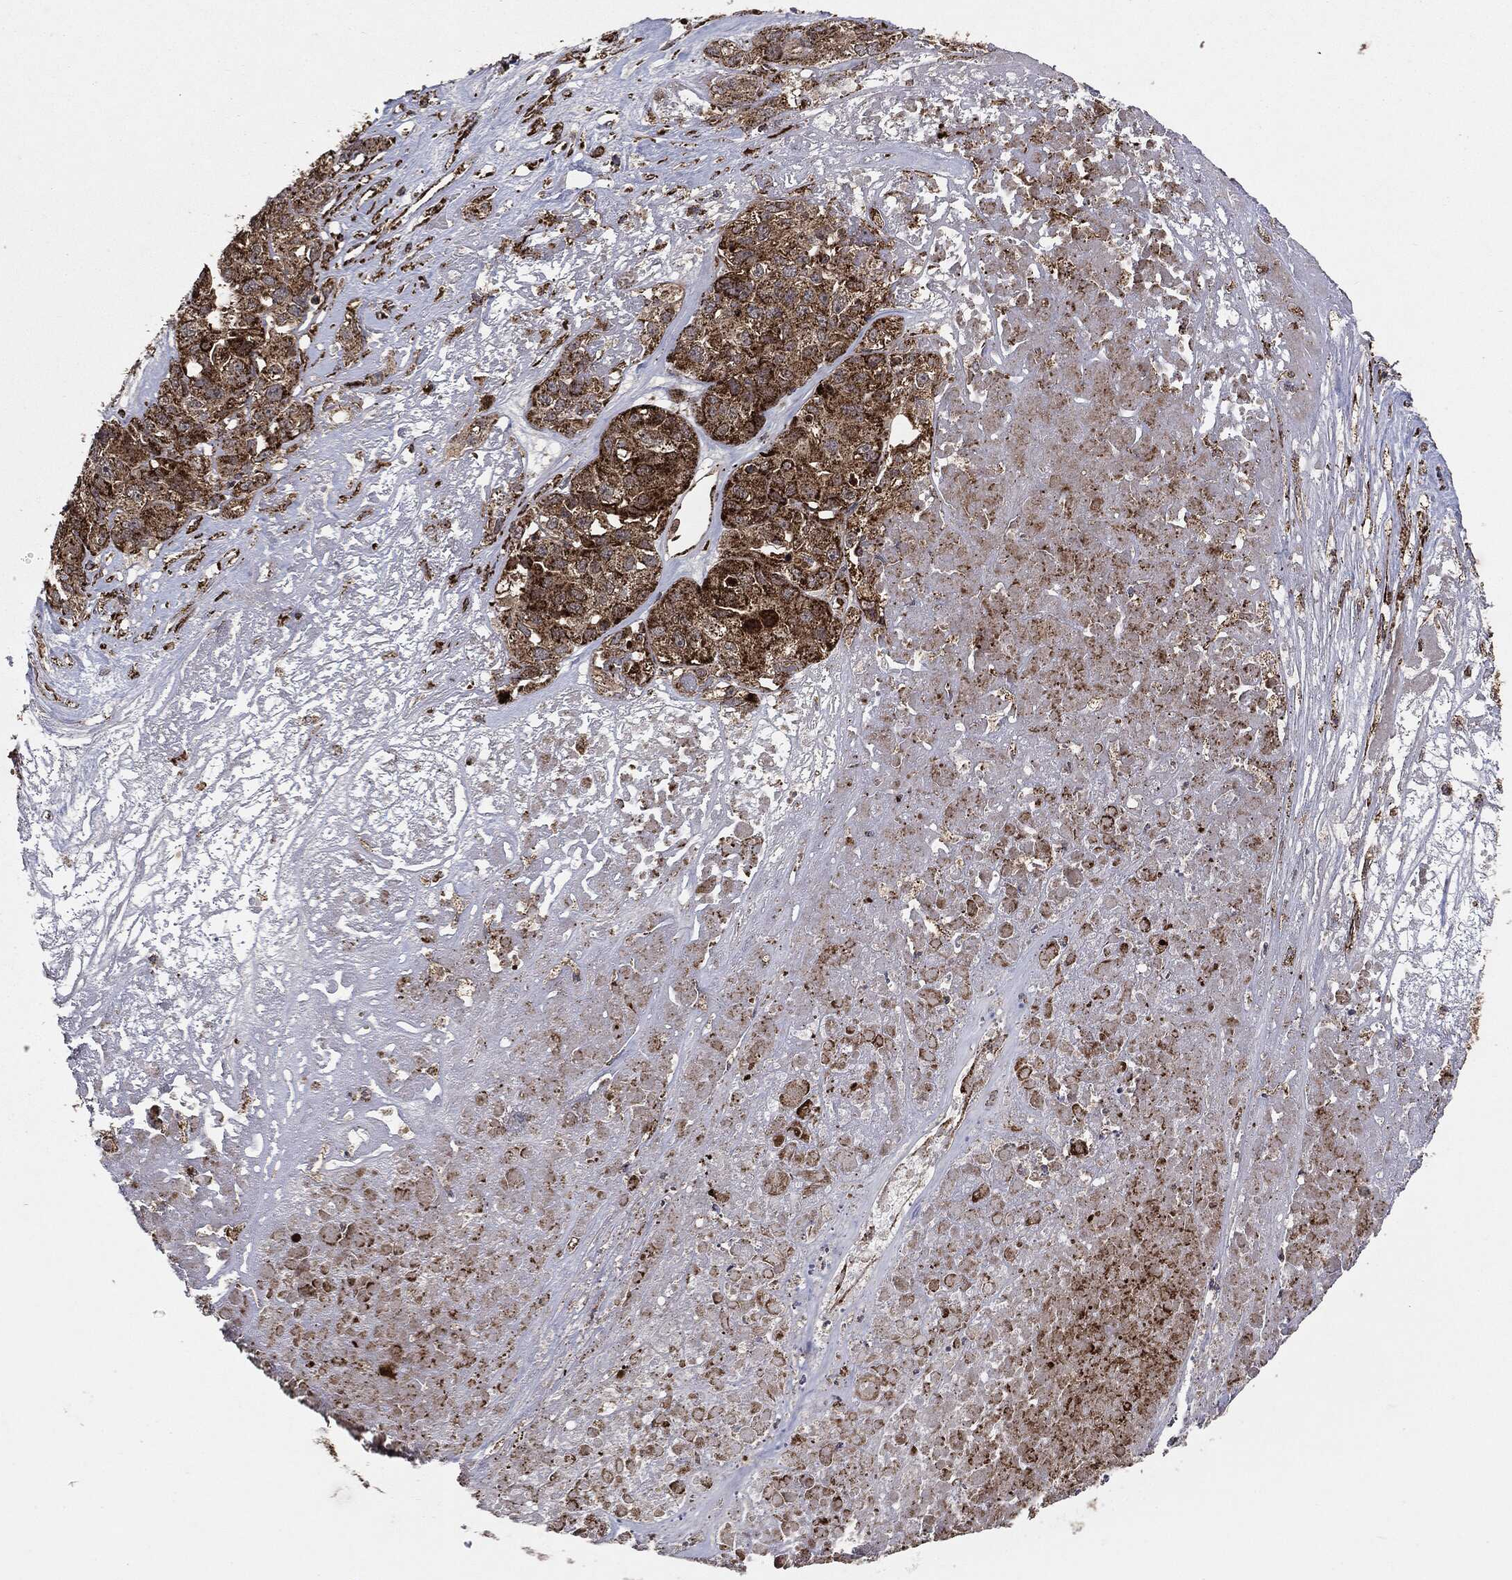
{"staining": {"intensity": "strong", "quantity": ">75%", "location": "cytoplasmic/membranous"}, "tissue": "ovarian cancer", "cell_type": "Tumor cells", "image_type": "cancer", "snomed": [{"axis": "morphology", "description": "Cystadenocarcinoma, serous, NOS"}, {"axis": "topography", "description": "Ovary"}], "caption": "An immunohistochemistry photomicrograph of tumor tissue is shown. Protein staining in brown shows strong cytoplasmic/membranous positivity in ovarian serous cystadenocarcinoma within tumor cells.", "gene": "MAP2K1", "patient": {"sex": "female", "age": 87}}